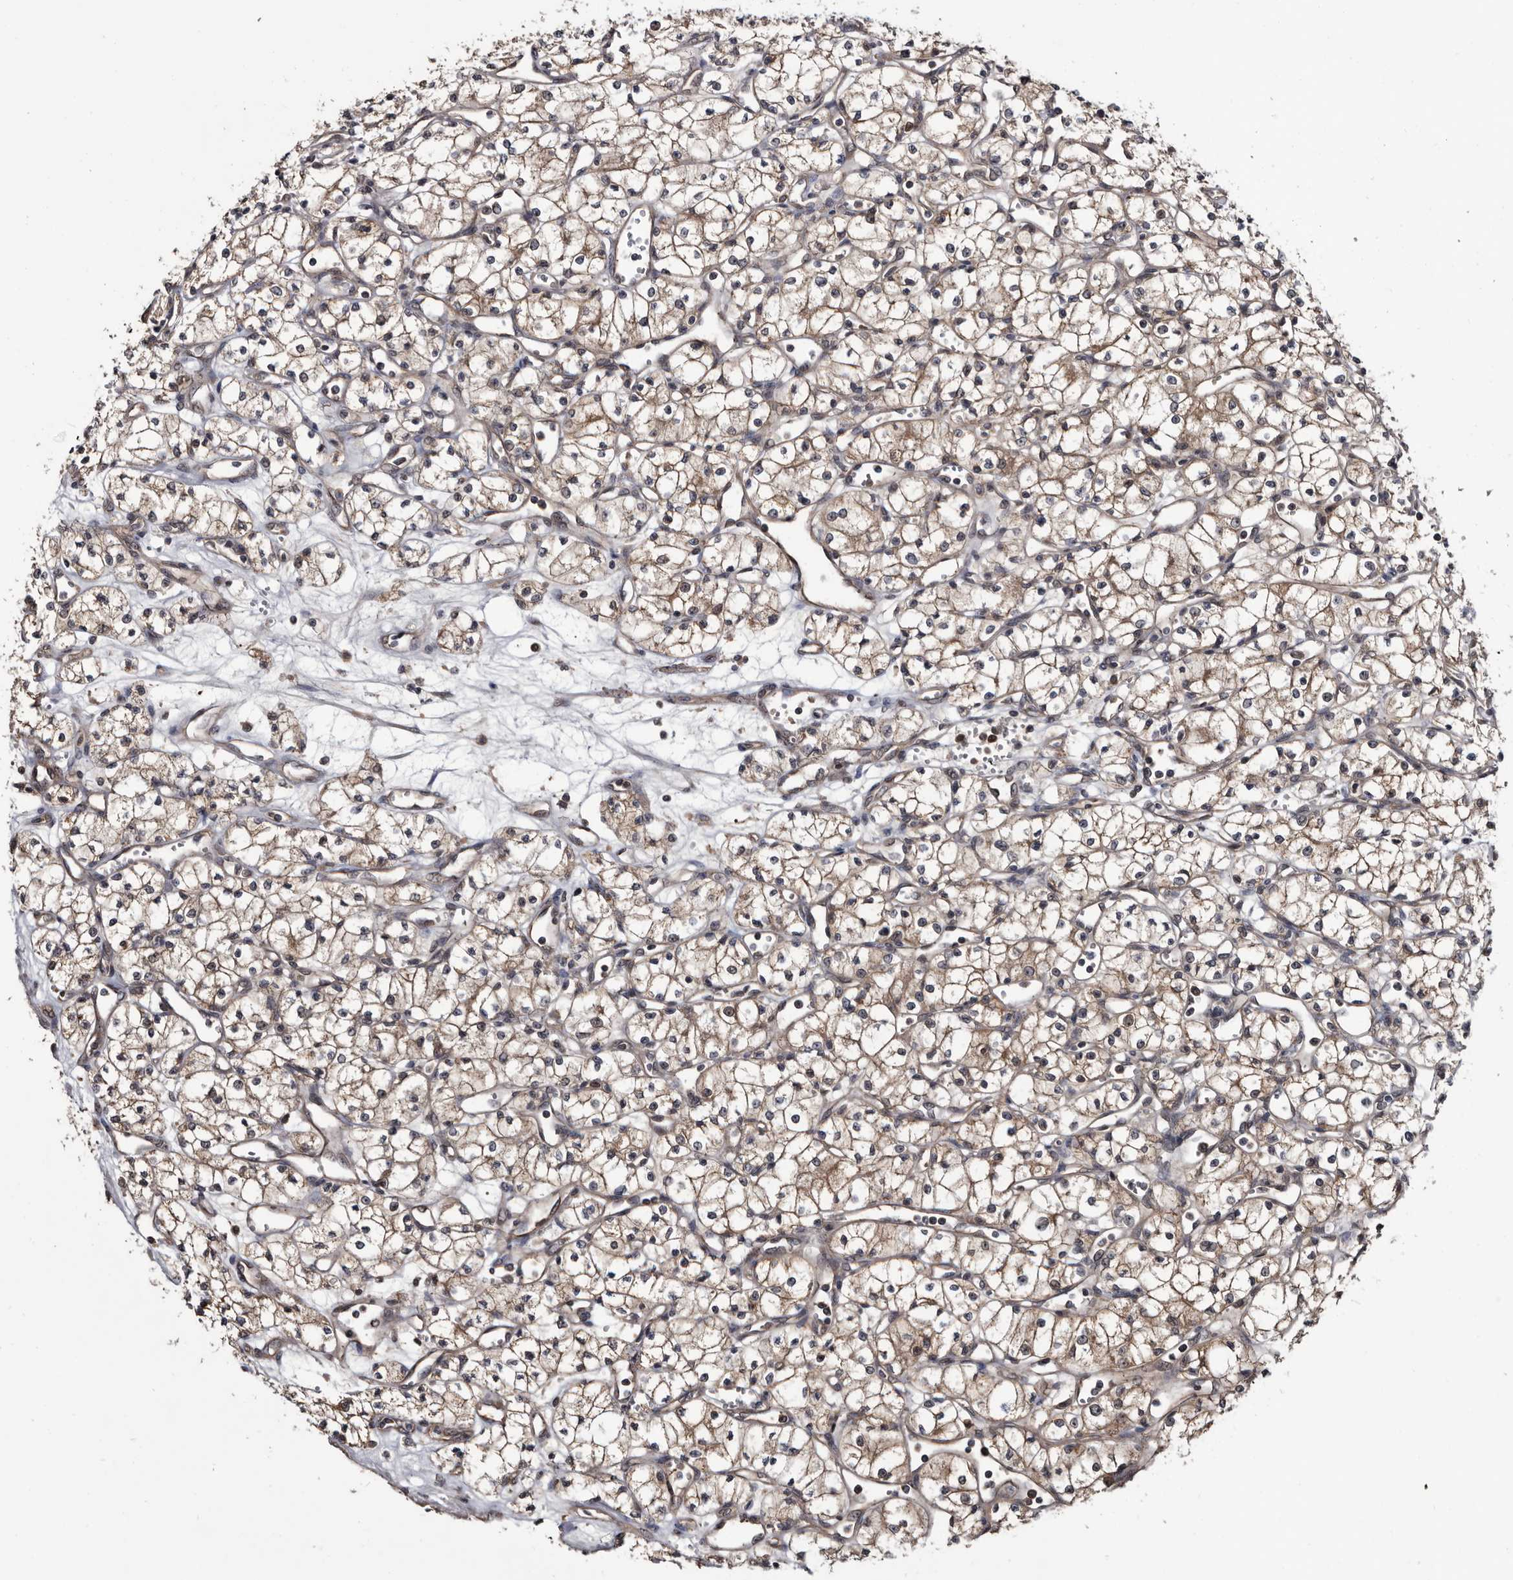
{"staining": {"intensity": "moderate", "quantity": ">75%", "location": "cytoplasmic/membranous"}, "tissue": "renal cancer", "cell_type": "Tumor cells", "image_type": "cancer", "snomed": [{"axis": "morphology", "description": "Adenocarcinoma, NOS"}, {"axis": "topography", "description": "Kidney"}], "caption": "DAB immunohistochemical staining of human renal adenocarcinoma demonstrates moderate cytoplasmic/membranous protein positivity in about >75% of tumor cells.", "gene": "TTI2", "patient": {"sex": "male", "age": 59}}